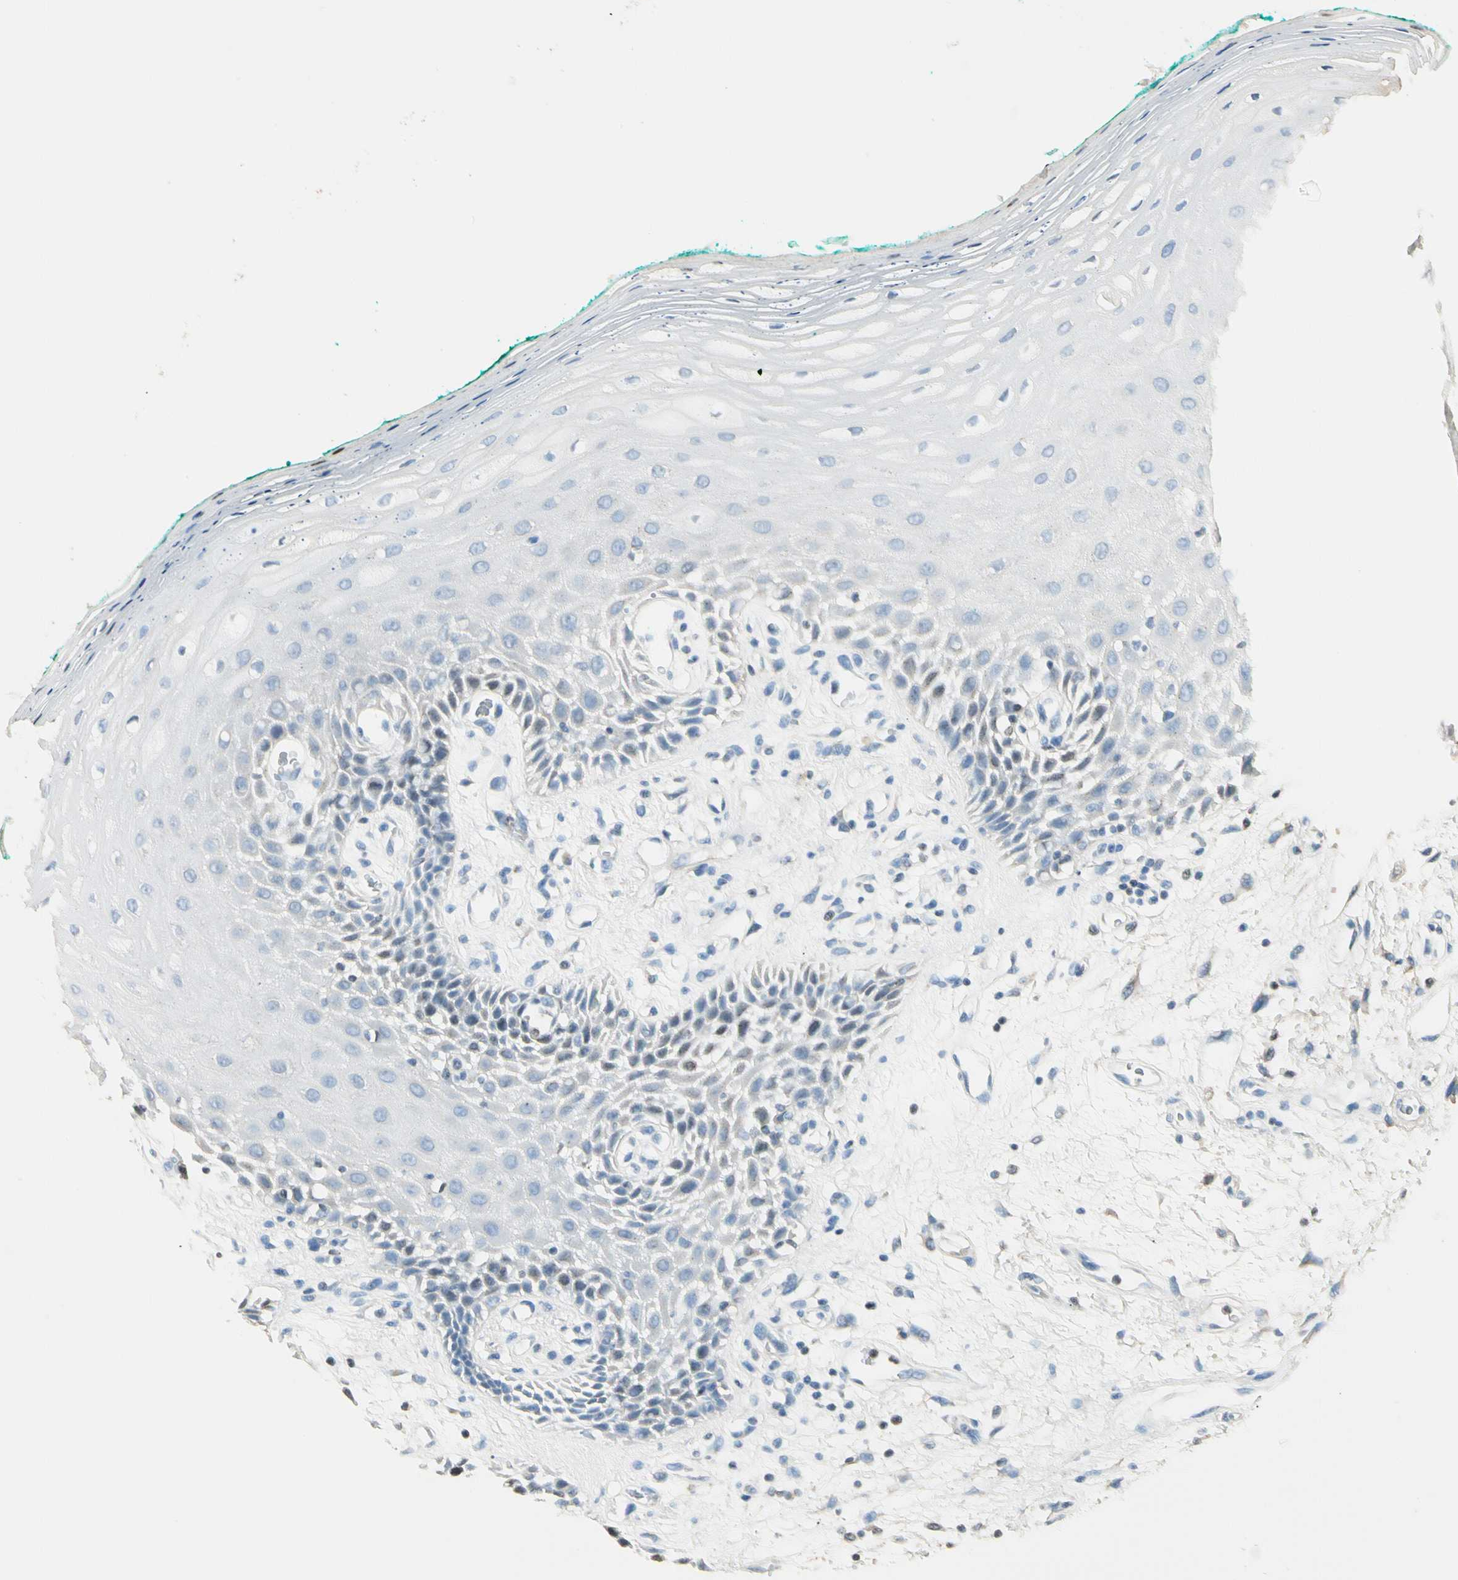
{"staining": {"intensity": "strong", "quantity": "25%-75%", "location": "nuclear"}, "tissue": "oral mucosa", "cell_type": "Squamous epithelial cells", "image_type": "normal", "snomed": [{"axis": "morphology", "description": "Normal tissue, NOS"}, {"axis": "morphology", "description": "Squamous cell carcinoma, NOS"}, {"axis": "topography", "description": "Skeletal muscle"}, {"axis": "topography", "description": "Oral tissue"}, {"axis": "topography", "description": "Head-Neck"}], "caption": "IHC (DAB) staining of unremarkable human oral mucosa demonstrates strong nuclear protein expression in about 25%-75% of squamous epithelial cells.", "gene": "IP6K2", "patient": {"sex": "female", "age": 84}}